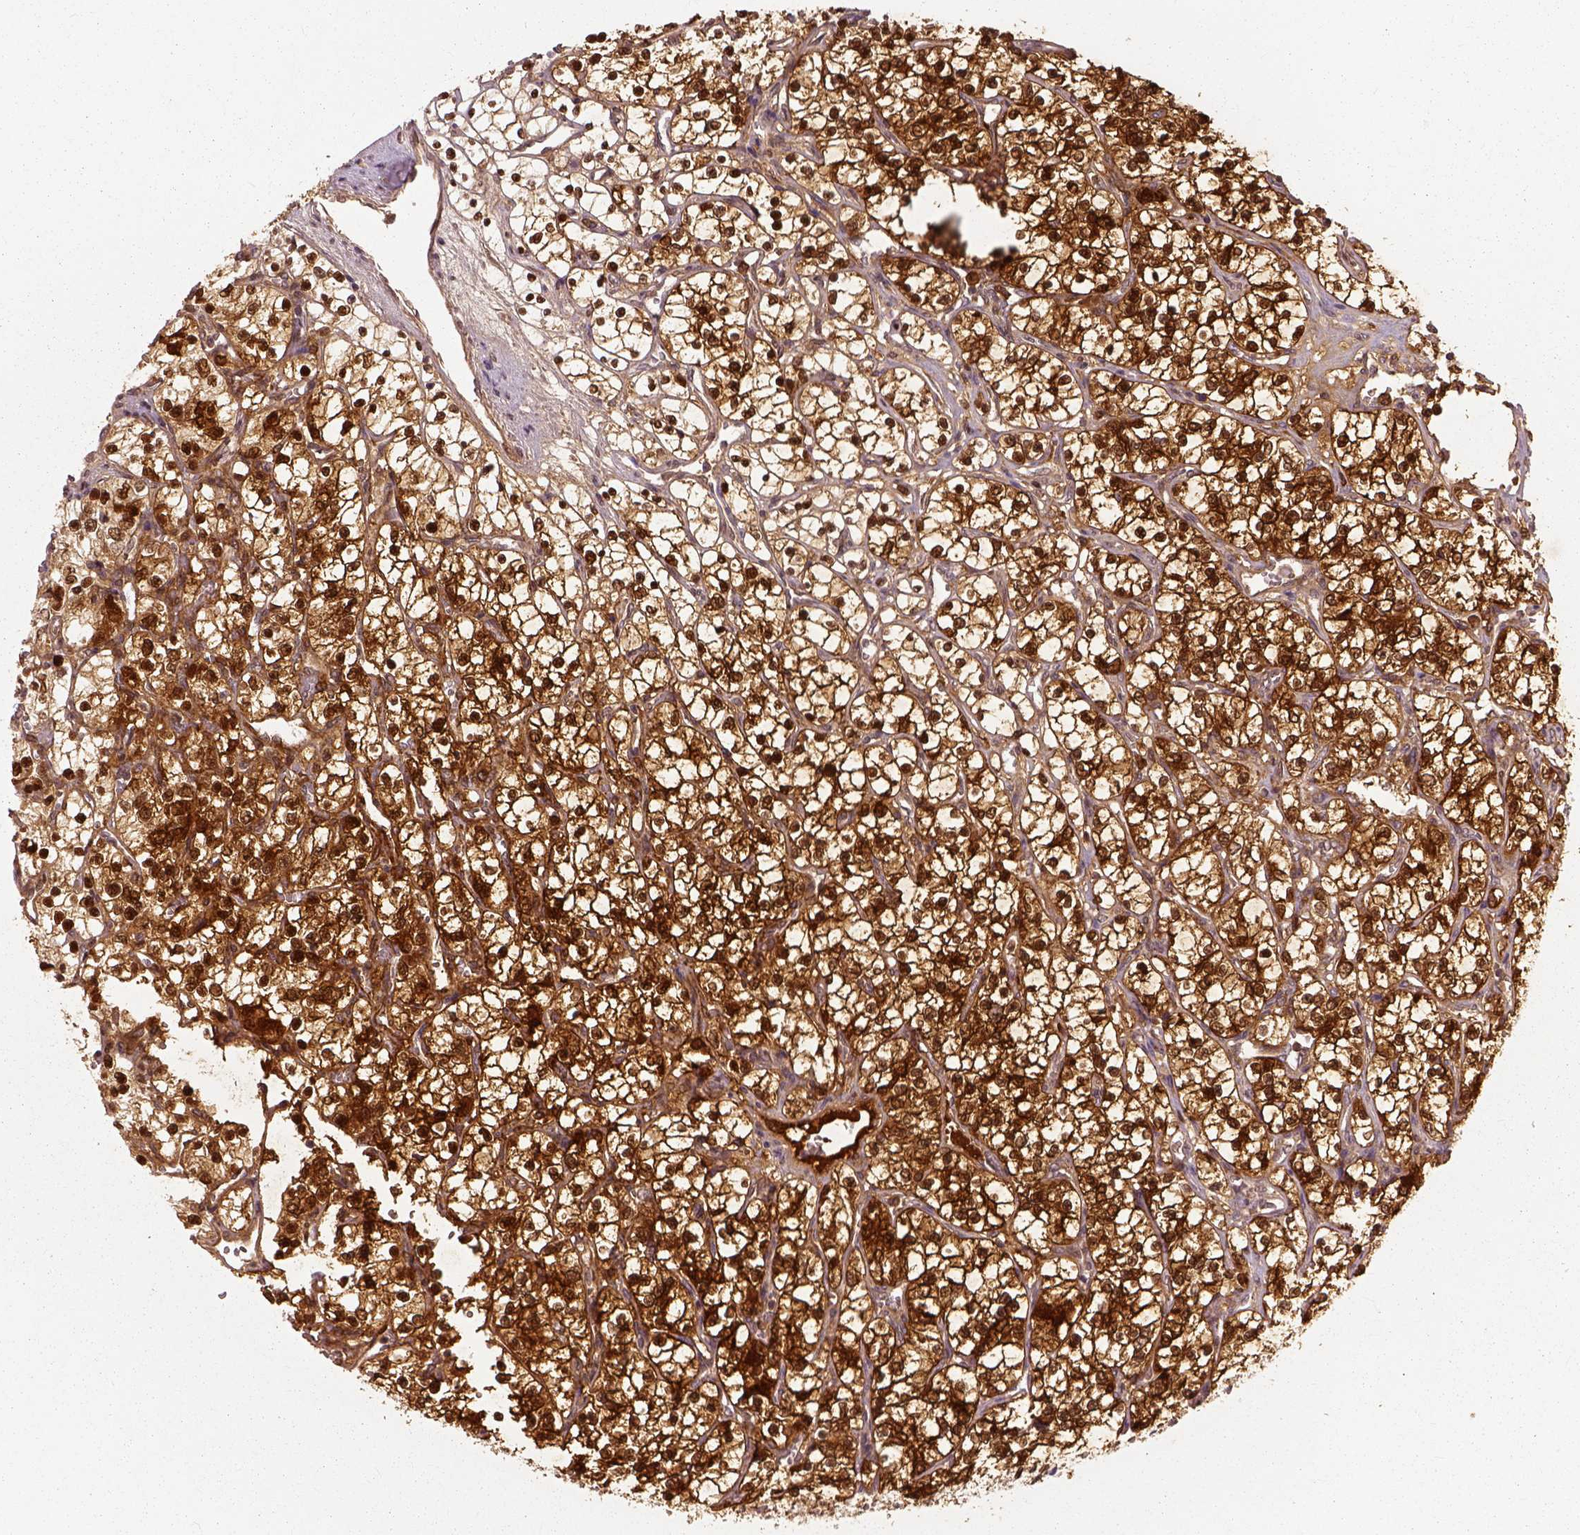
{"staining": {"intensity": "strong", "quantity": ">75%", "location": "cytoplasmic/membranous,nuclear"}, "tissue": "renal cancer", "cell_type": "Tumor cells", "image_type": "cancer", "snomed": [{"axis": "morphology", "description": "Adenocarcinoma, NOS"}, {"axis": "topography", "description": "Kidney"}], "caption": "A brown stain highlights strong cytoplasmic/membranous and nuclear expression of a protein in human renal cancer (adenocarcinoma) tumor cells.", "gene": "GPI", "patient": {"sex": "female", "age": 69}}